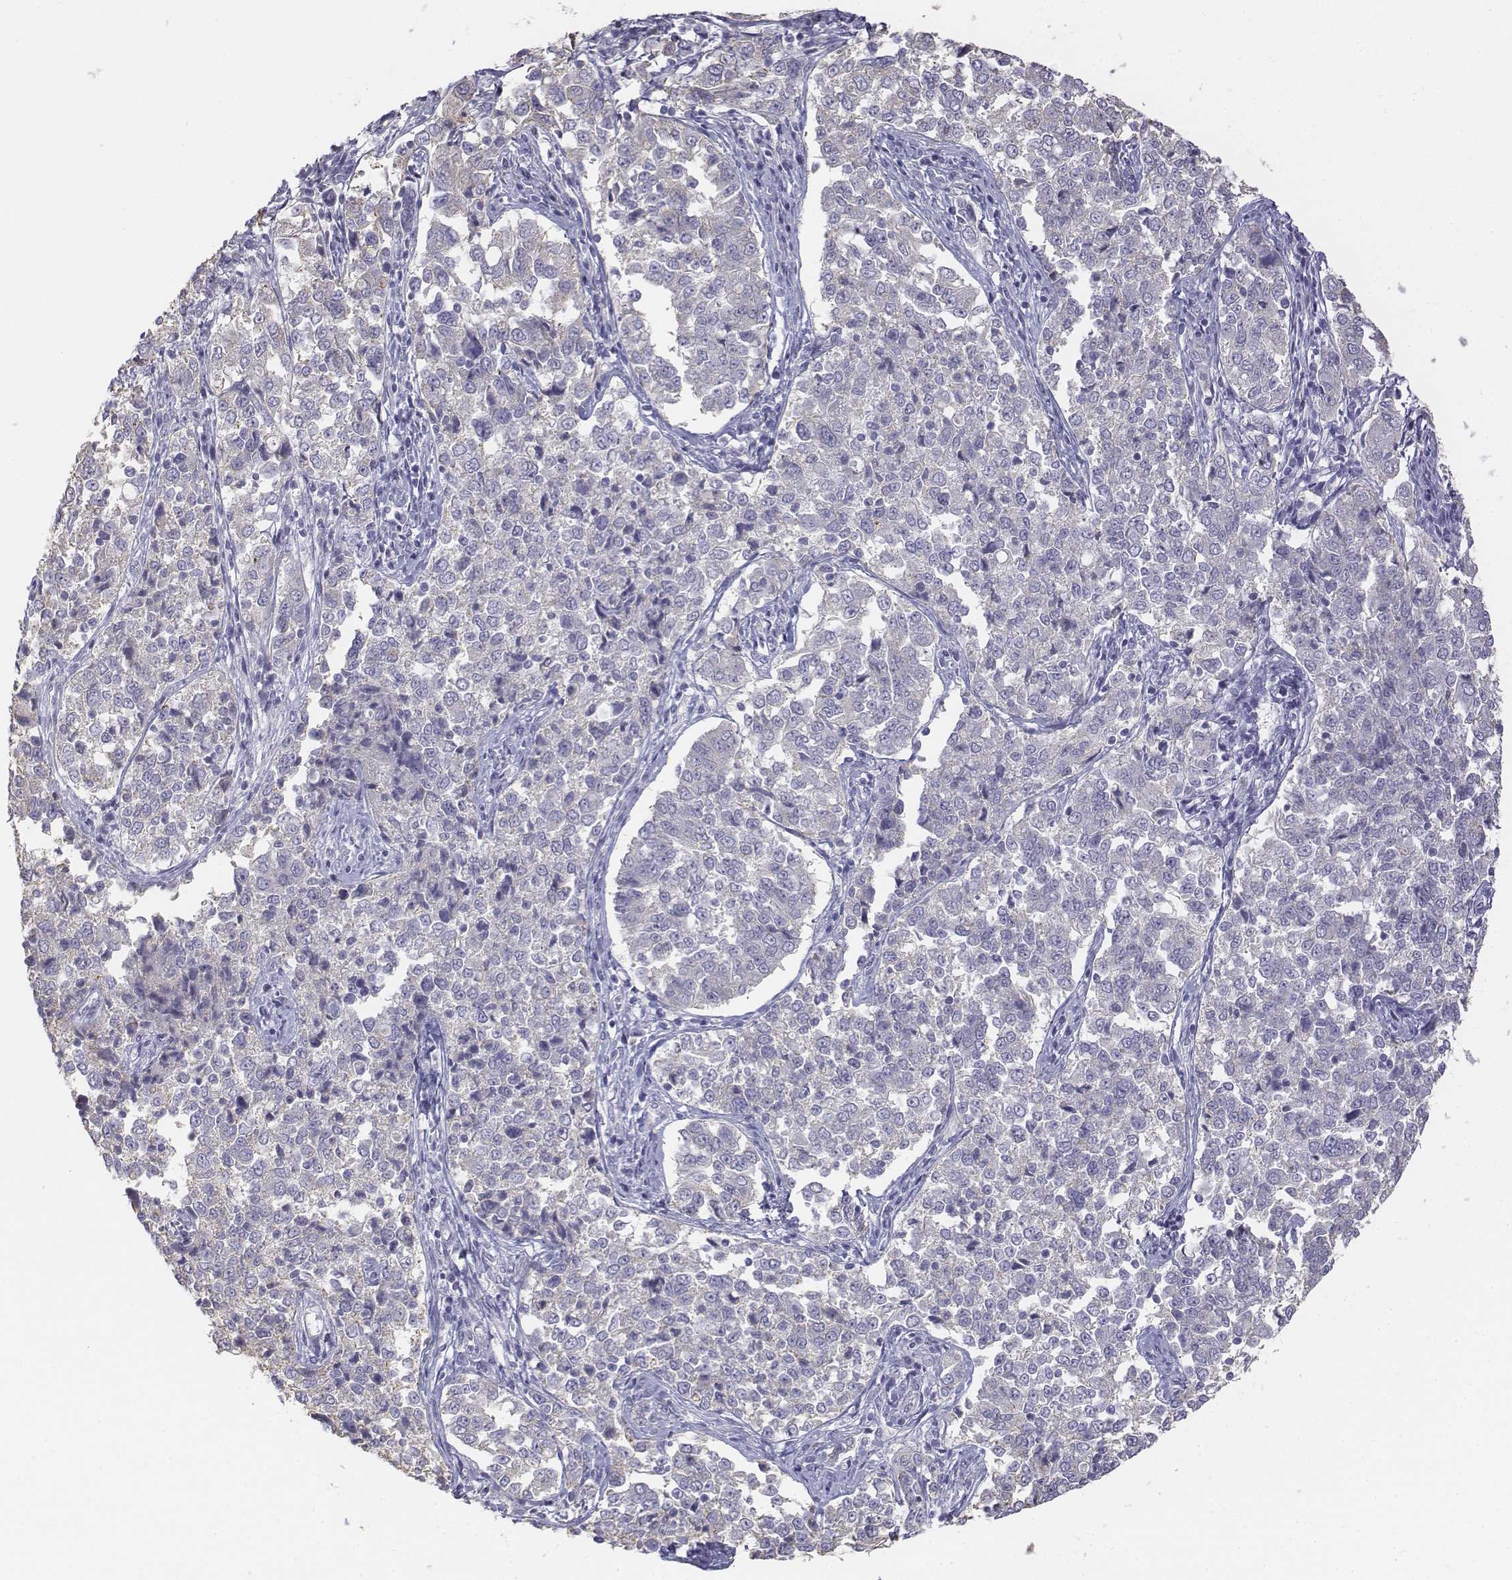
{"staining": {"intensity": "negative", "quantity": "none", "location": "none"}, "tissue": "endometrial cancer", "cell_type": "Tumor cells", "image_type": "cancer", "snomed": [{"axis": "morphology", "description": "Adenocarcinoma, NOS"}, {"axis": "topography", "description": "Endometrium"}], "caption": "A histopathology image of human adenocarcinoma (endometrial) is negative for staining in tumor cells. (DAB (3,3'-diaminobenzidine) immunohistochemistry (IHC) visualized using brightfield microscopy, high magnification).", "gene": "LGSN", "patient": {"sex": "female", "age": 43}}